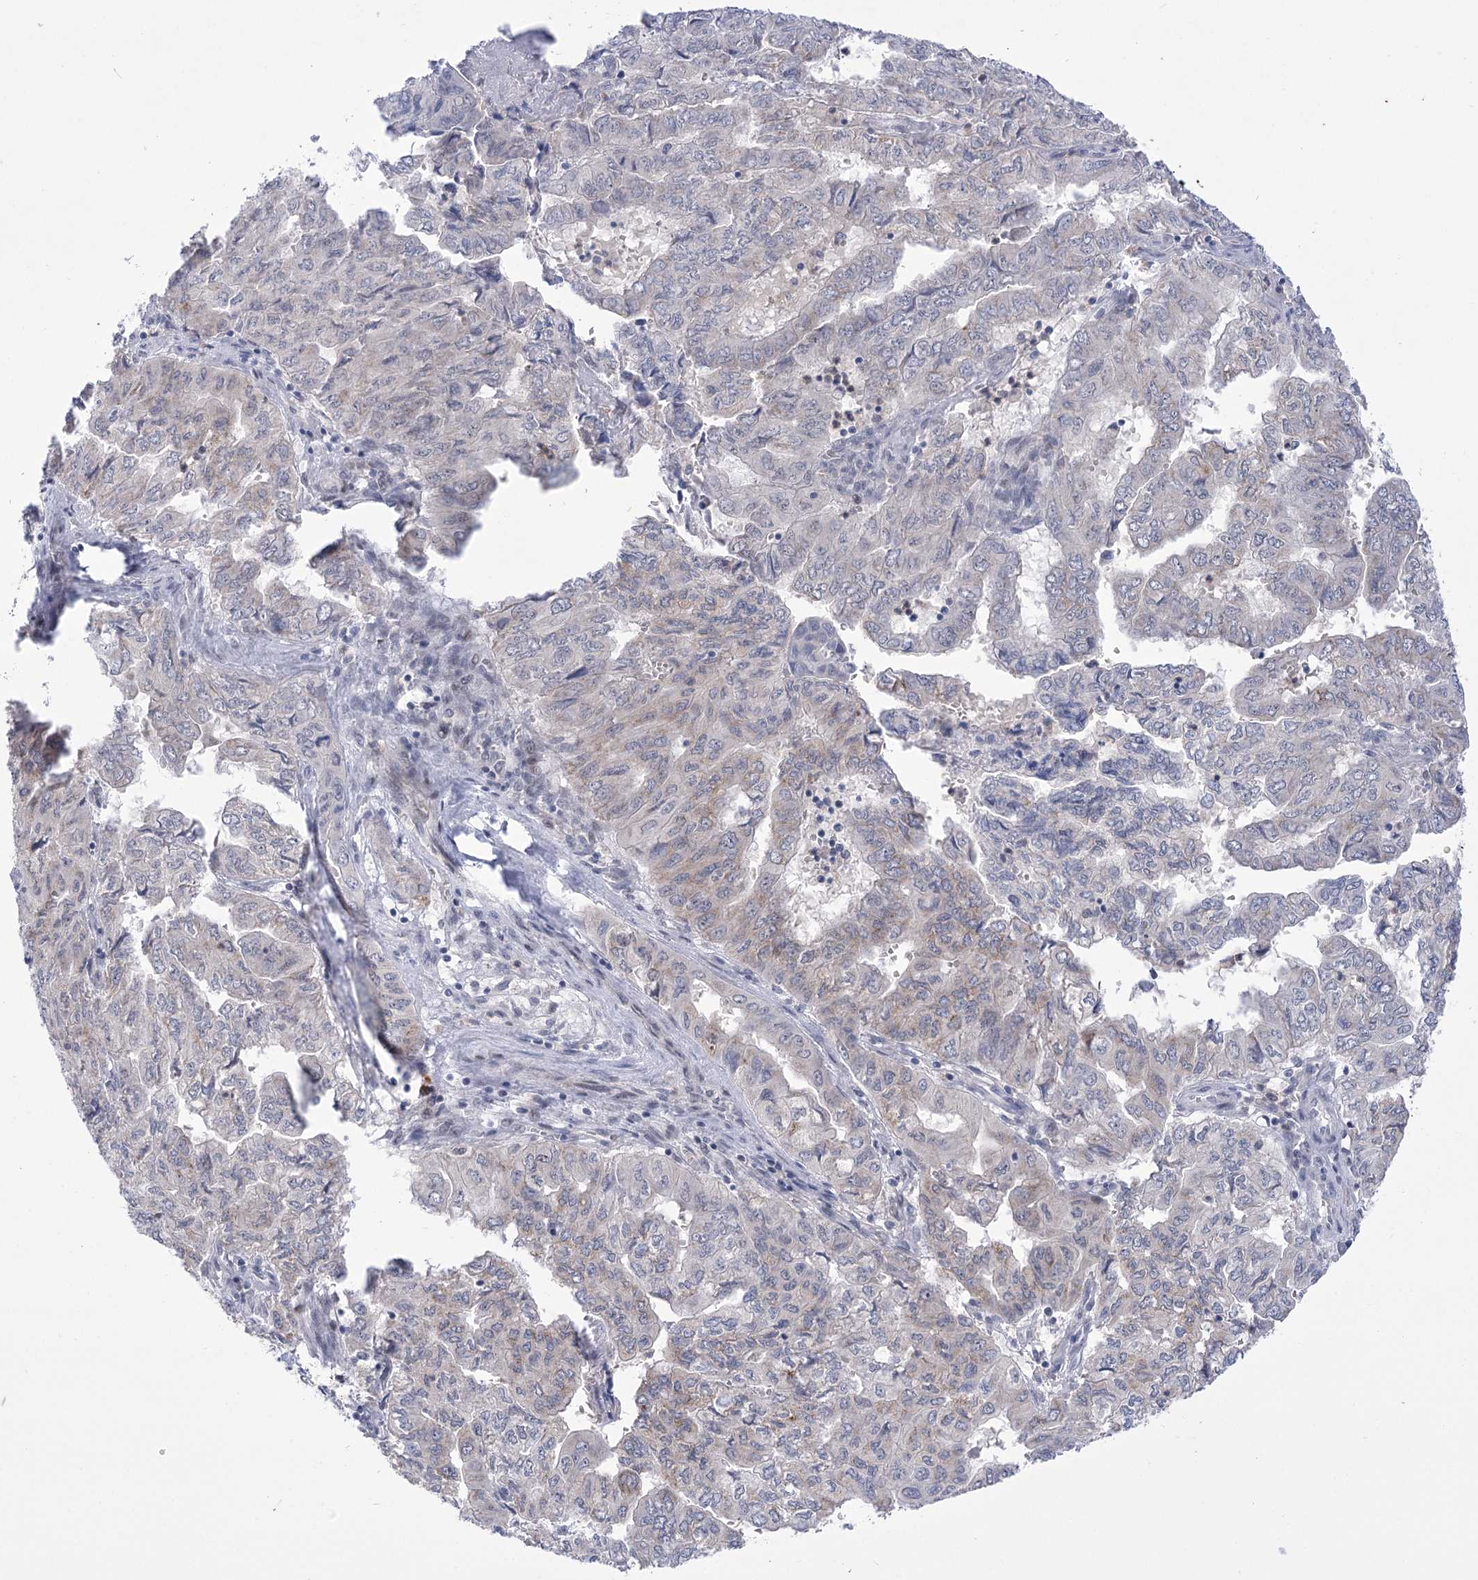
{"staining": {"intensity": "weak", "quantity": "<25%", "location": "nuclear"}, "tissue": "pancreatic cancer", "cell_type": "Tumor cells", "image_type": "cancer", "snomed": [{"axis": "morphology", "description": "Adenocarcinoma, NOS"}, {"axis": "topography", "description": "Pancreas"}], "caption": "High magnification brightfield microscopy of pancreatic adenocarcinoma stained with DAB (brown) and counterstained with hematoxylin (blue): tumor cells show no significant expression. Brightfield microscopy of IHC stained with DAB (3,3'-diaminobenzidine) (brown) and hematoxylin (blue), captured at high magnification.", "gene": "BEND7", "patient": {"sex": "male", "age": 51}}